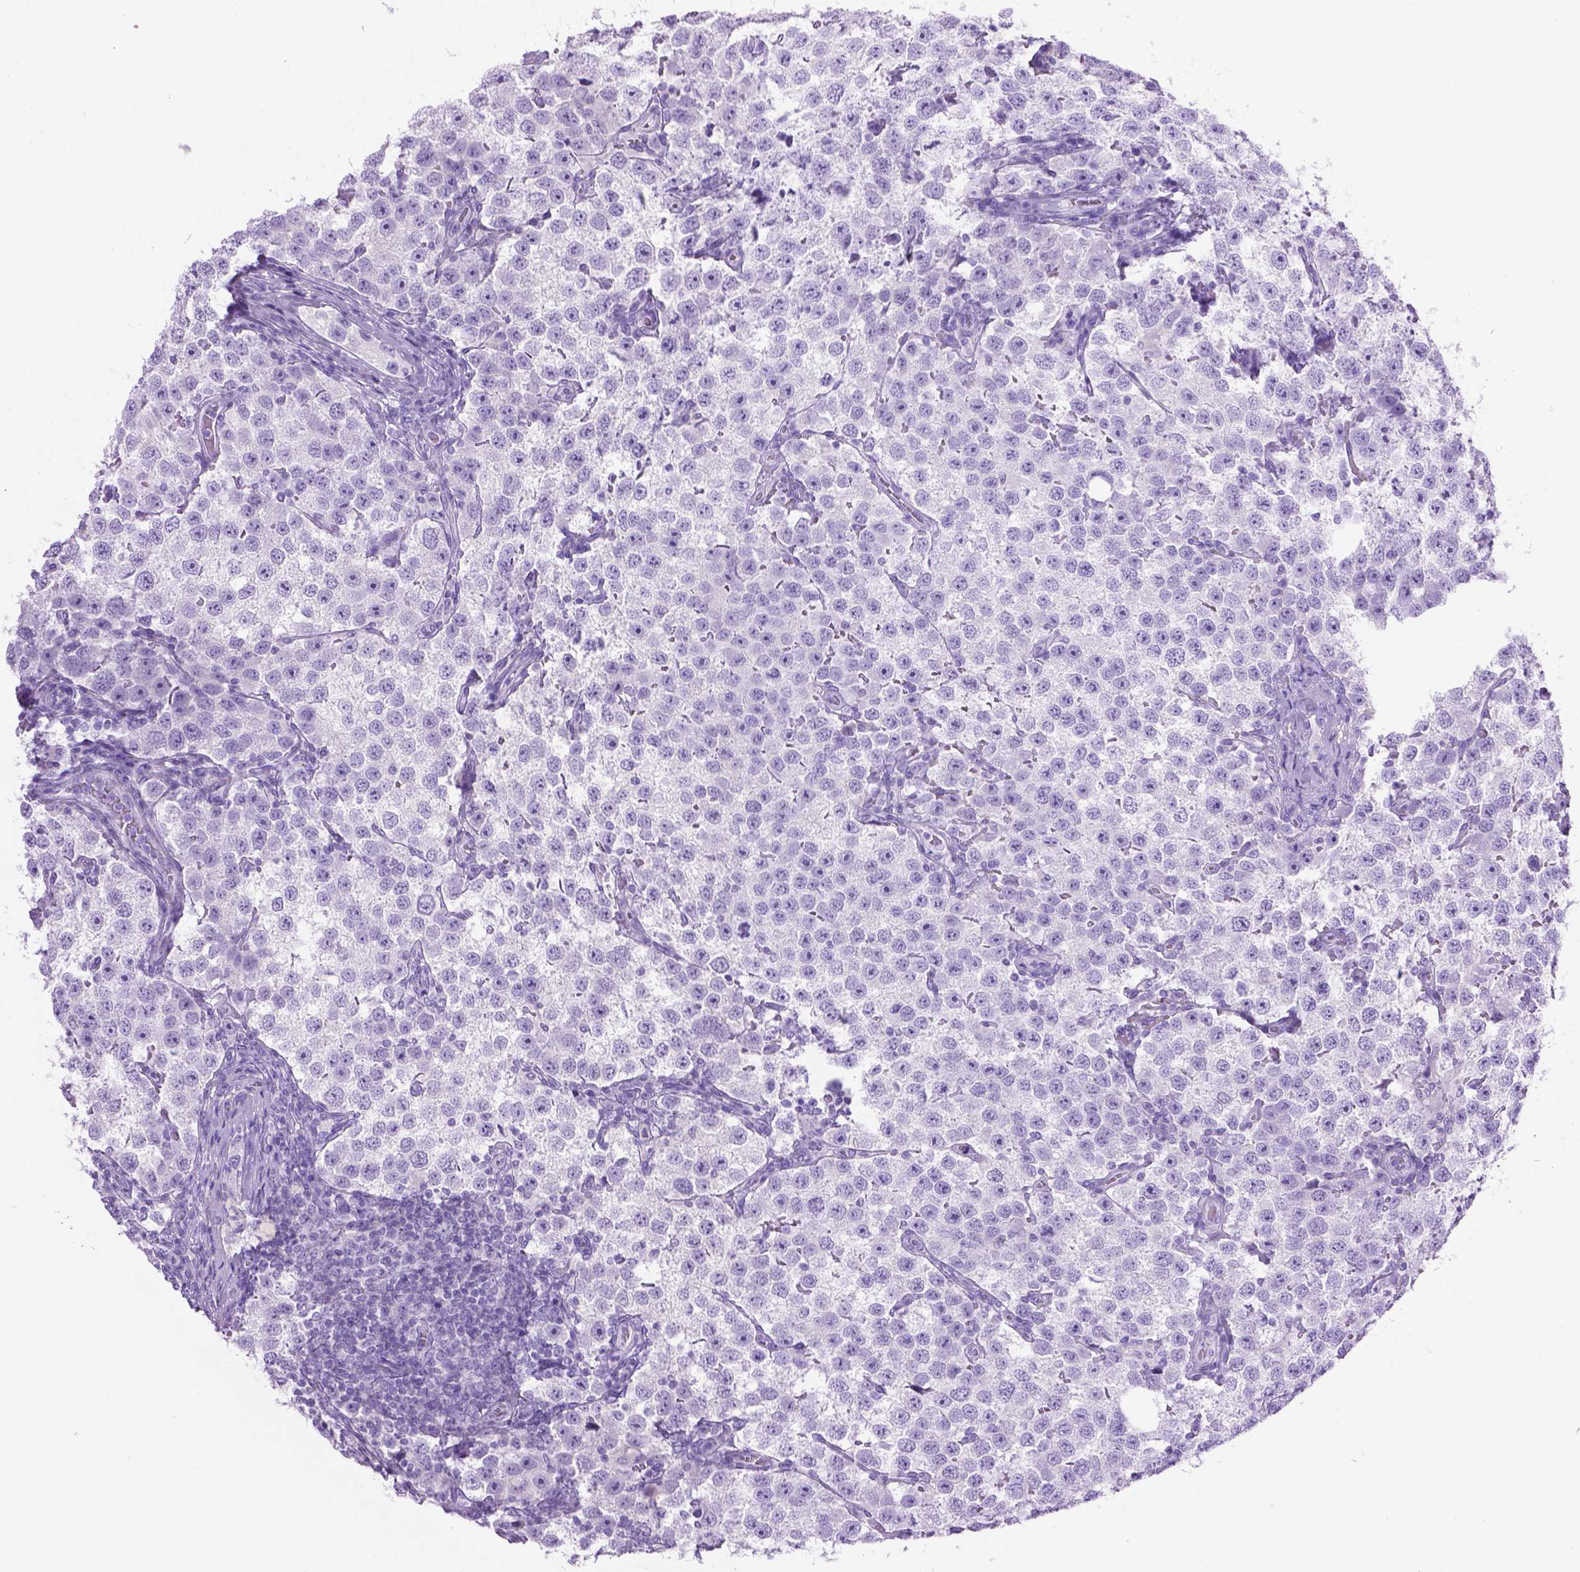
{"staining": {"intensity": "negative", "quantity": "none", "location": "none"}, "tissue": "testis cancer", "cell_type": "Tumor cells", "image_type": "cancer", "snomed": [{"axis": "morphology", "description": "Seminoma, NOS"}, {"axis": "topography", "description": "Testis"}], "caption": "Histopathology image shows no significant protein staining in tumor cells of seminoma (testis). The staining was performed using DAB to visualize the protein expression in brown, while the nuclei were stained in blue with hematoxylin (Magnification: 20x).", "gene": "LELP1", "patient": {"sex": "male", "age": 37}}